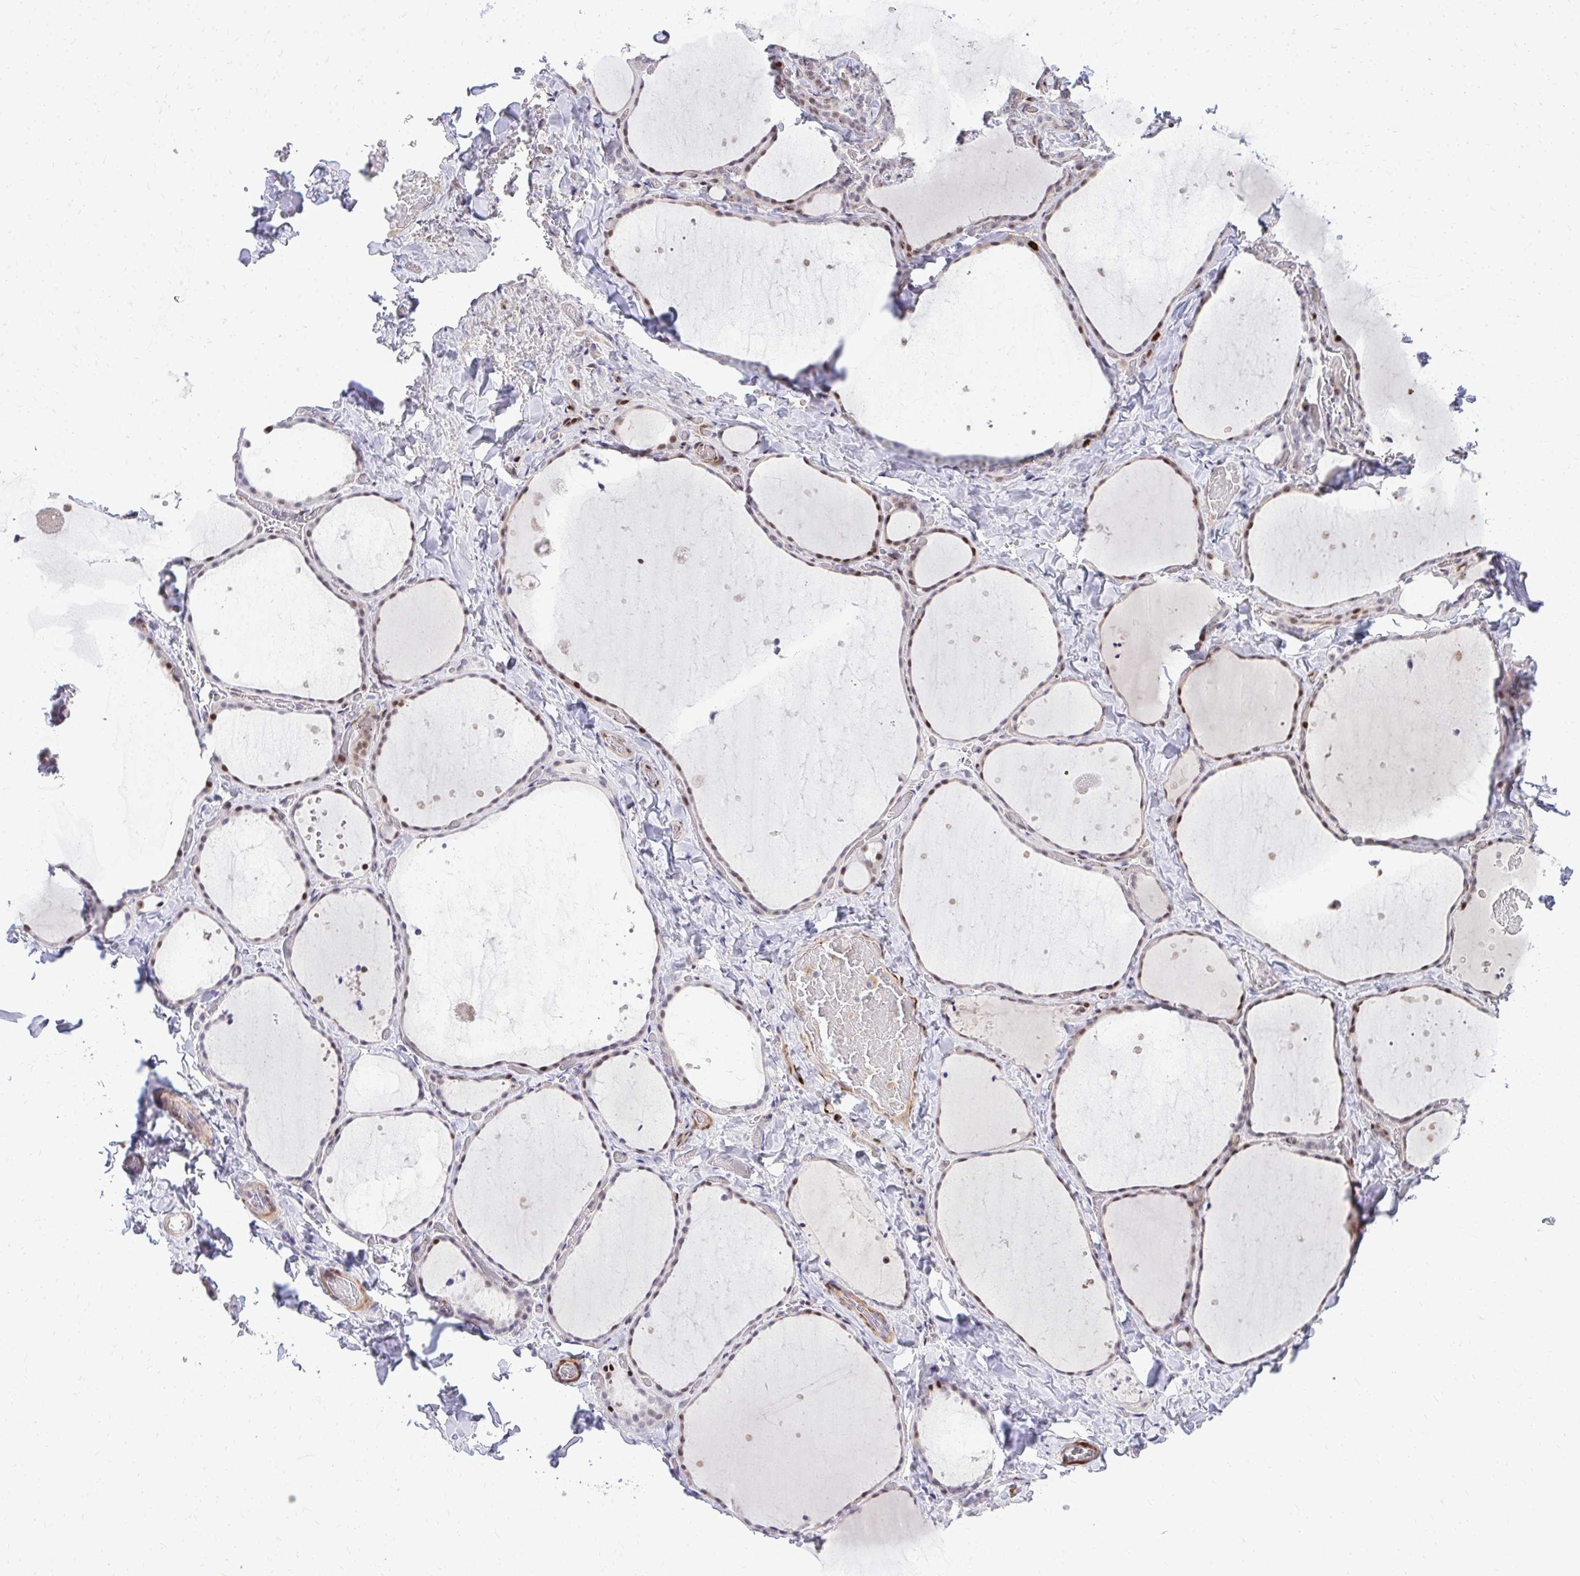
{"staining": {"intensity": "moderate", "quantity": ">75%", "location": "nuclear"}, "tissue": "thyroid gland", "cell_type": "Glandular cells", "image_type": "normal", "snomed": [{"axis": "morphology", "description": "Normal tissue, NOS"}, {"axis": "topography", "description": "Thyroid gland"}], "caption": "Protein expression analysis of unremarkable human thyroid gland reveals moderate nuclear staining in approximately >75% of glandular cells.", "gene": "DLX4", "patient": {"sex": "female", "age": 36}}